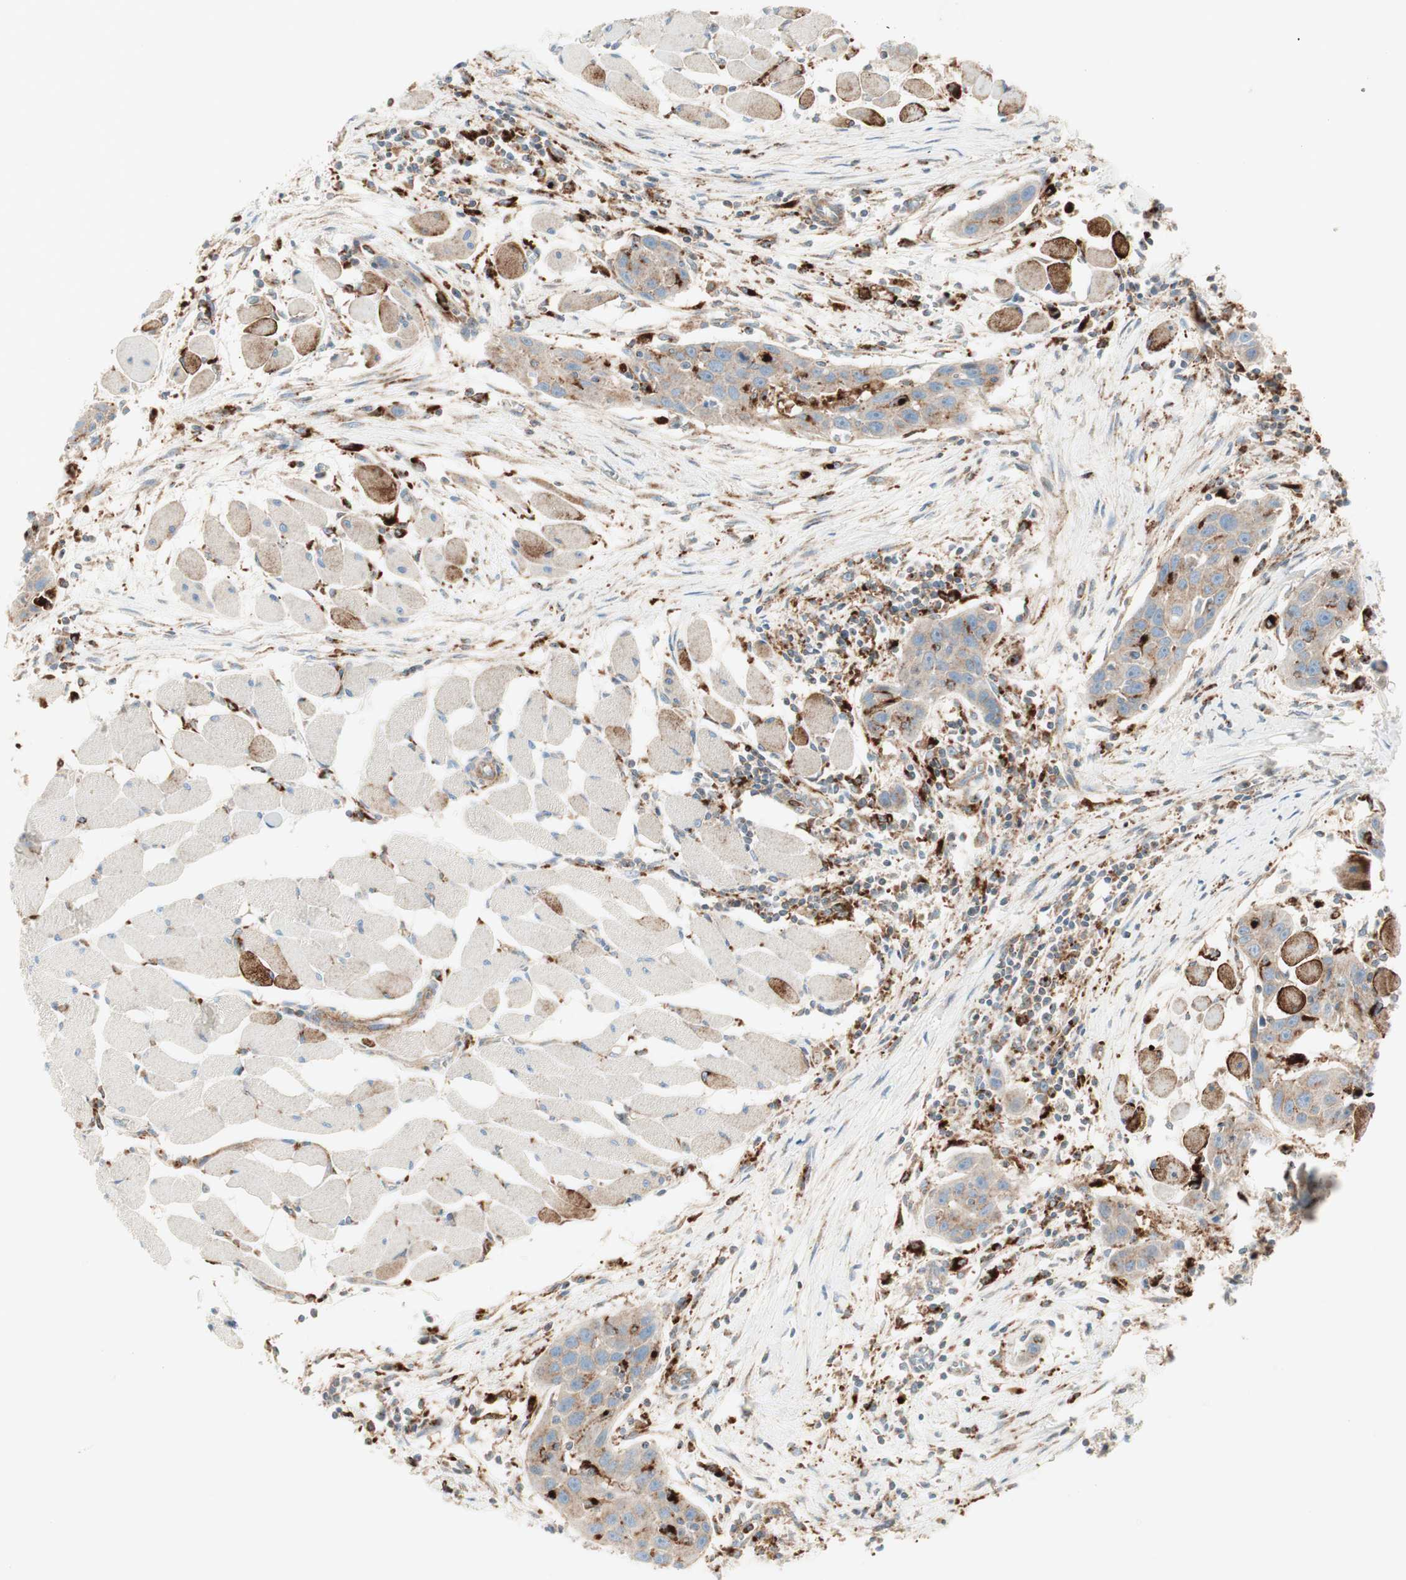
{"staining": {"intensity": "weak", "quantity": ">75%", "location": "cytoplasmic/membranous"}, "tissue": "head and neck cancer", "cell_type": "Tumor cells", "image_type": "cancer", "snomed": [{"axis": "morphology", "description": "Squamous cell carcinoma, NOS"}, {"axis": "topography", "description": "Oral tissue"}, {"axis": "topography", "description": "Head-Neck"}], "caption": "About >75% of tumor cells in head and neck cancer demonstrate weak cytoplasmic/membranous protein positivity as visualized by brown immunohistochemical staining.", "gene": "ATP6V1G1", "patient": {"sex": "female", "age": 50}}